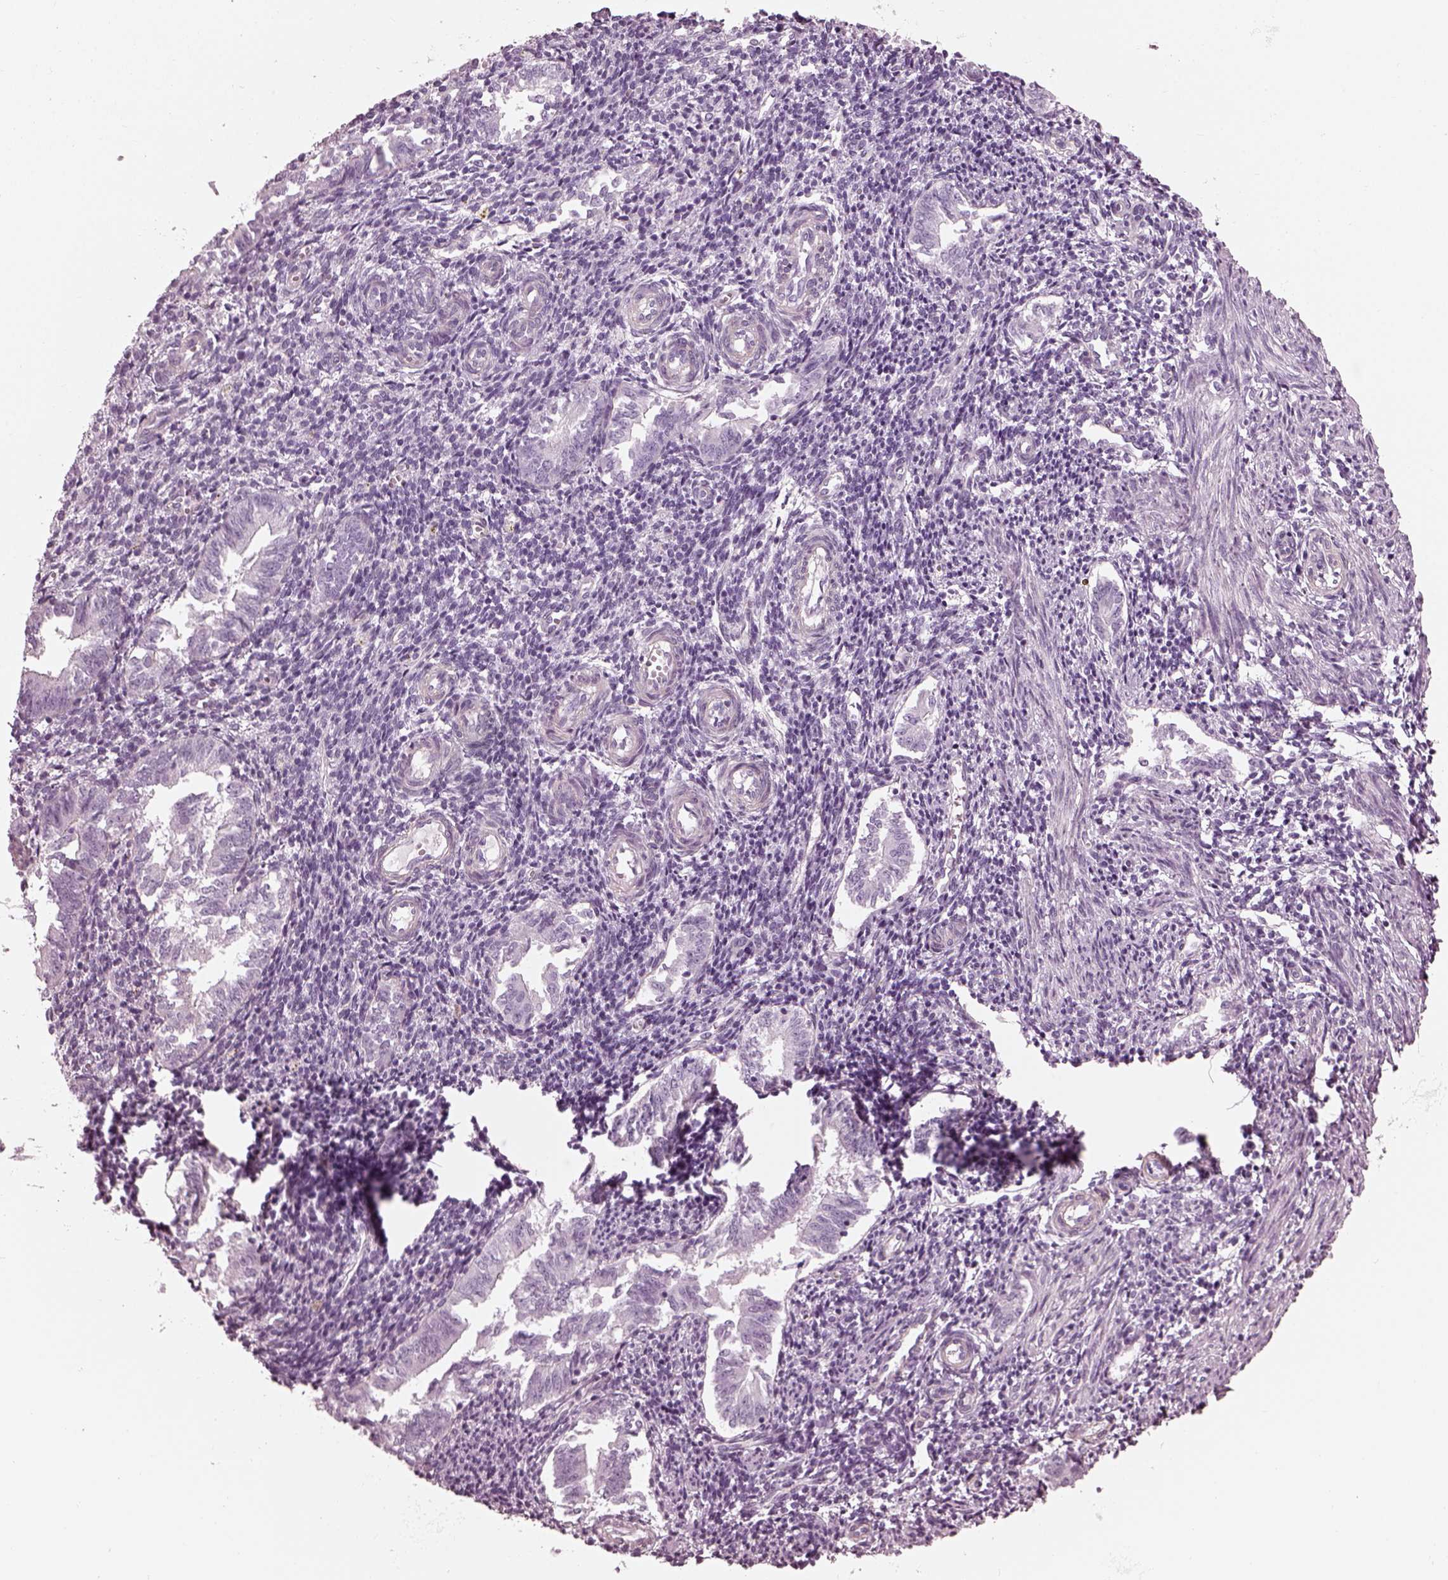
{"staining": {"intensity": "negative", "quantity": "none", "location": "none"}, "tissue": "endometrium", "cell_type": "Cells in endometrial stroma", "image_type": "normal", "snomed": [{"axis": "morphology", "description": "Normal tissue, NOS"}, {"axis": "topography", "description": "Endometrium"}], "caption": "High power microscopy histopathology image of an immunohistochemistry image of normal endometrium, revealing no significant expression in cells in endometrial stroma. Nuclei are stained in blue.", "gene": "BFSP1", "patient": {"sex": "female", "age": 25}}